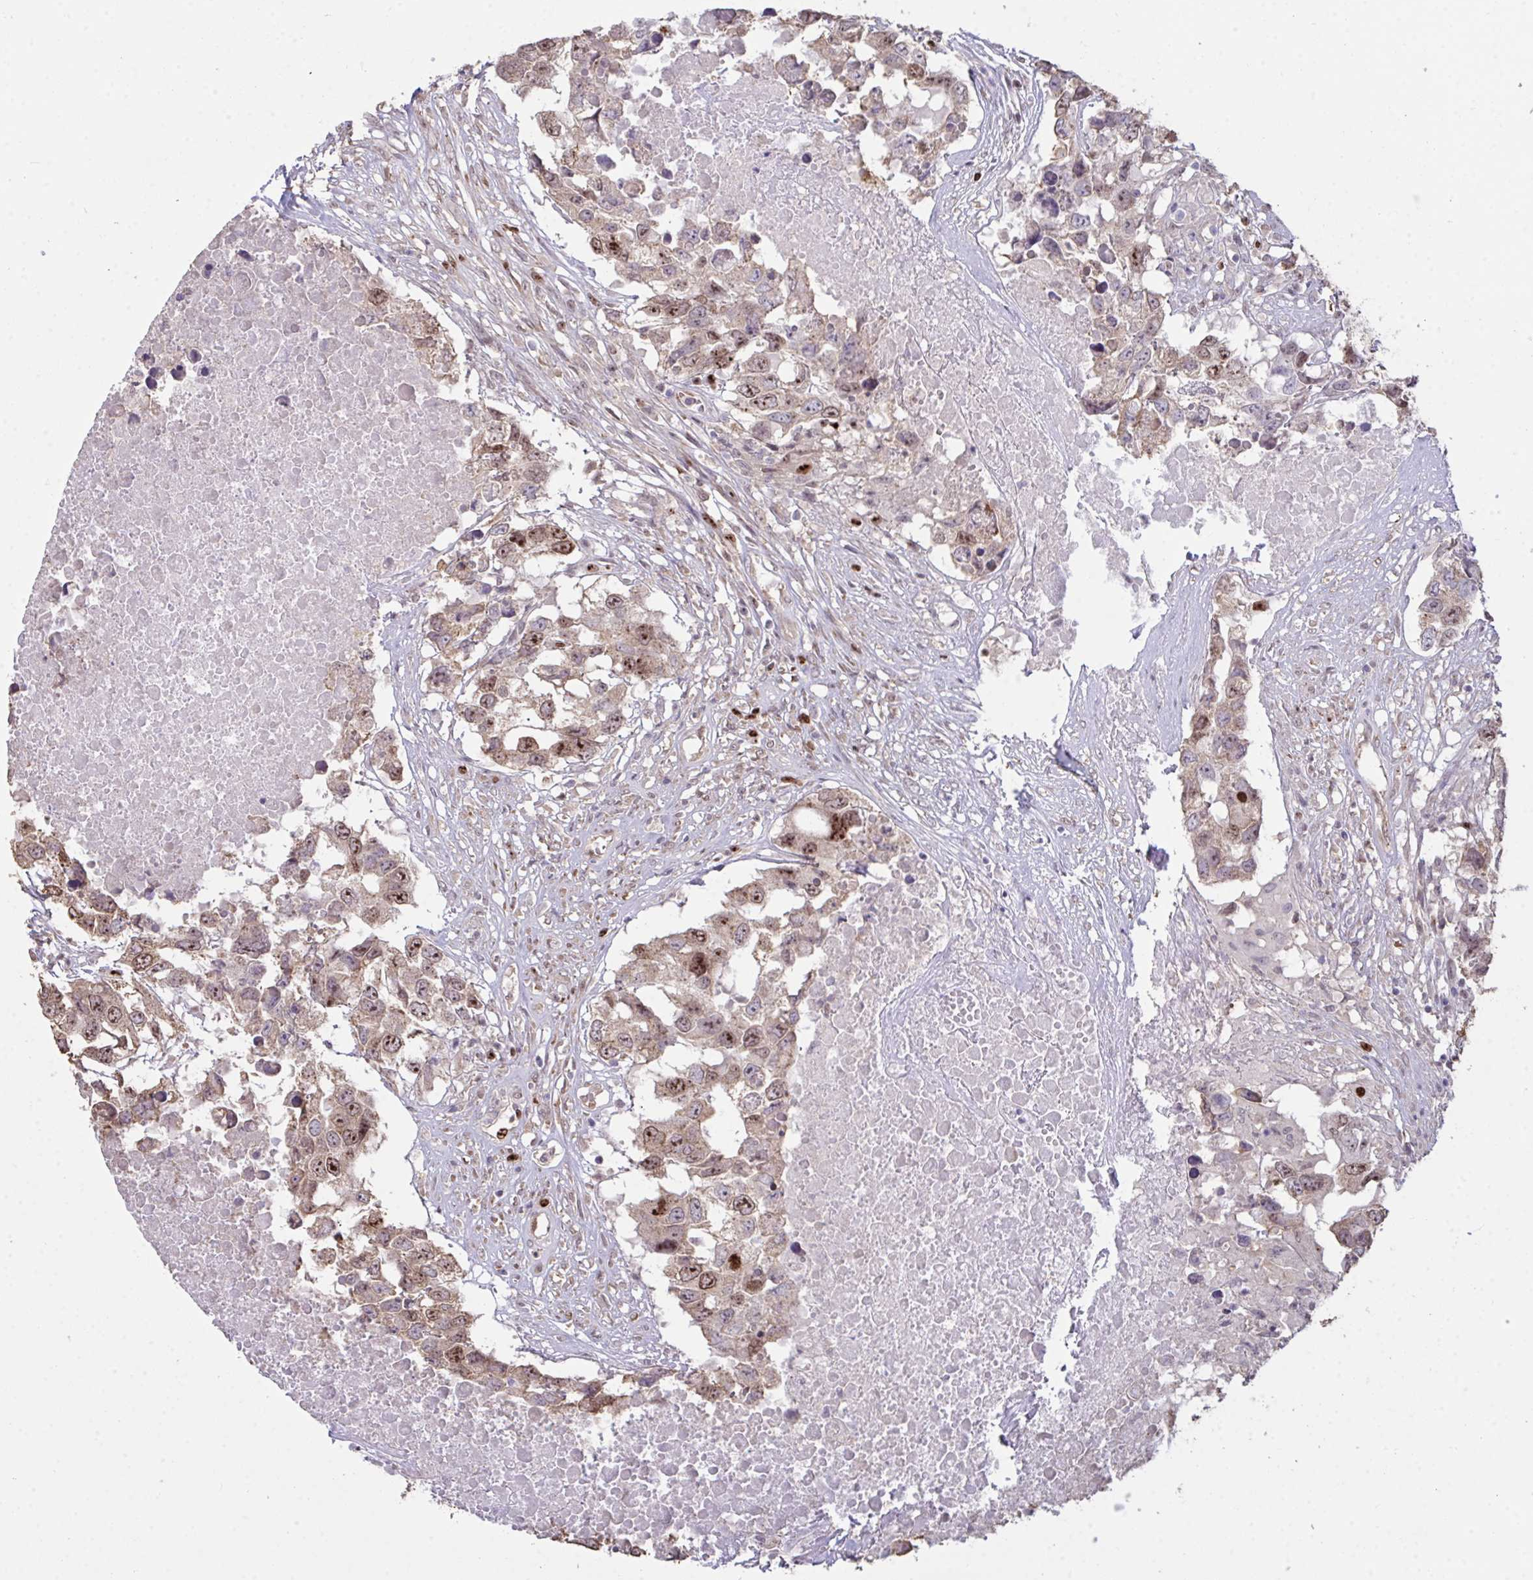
{"staining": {"intensity": "moderate", "quantity": "25%-75%", "location": "cytoplasmic/membranous,nuclear"}, "tissue": "testis cancer", "cell_type": "Tumor cells", "image_type": "cancer", "snomed": [{"axis": "morphology", "description": "Carcinoma, Embryonal, NOS"}, {"axis": "topography", "description": "Testis"}], "caption": "Tumor cells show medium levels of moderate cytoplasmic/membranous and nuclear staining in approximately 25%-75% of cells in testis cancer (embryonal carcinoma).", "gene": "SETD7", "patient": {"sex": "male", "age": 83}}